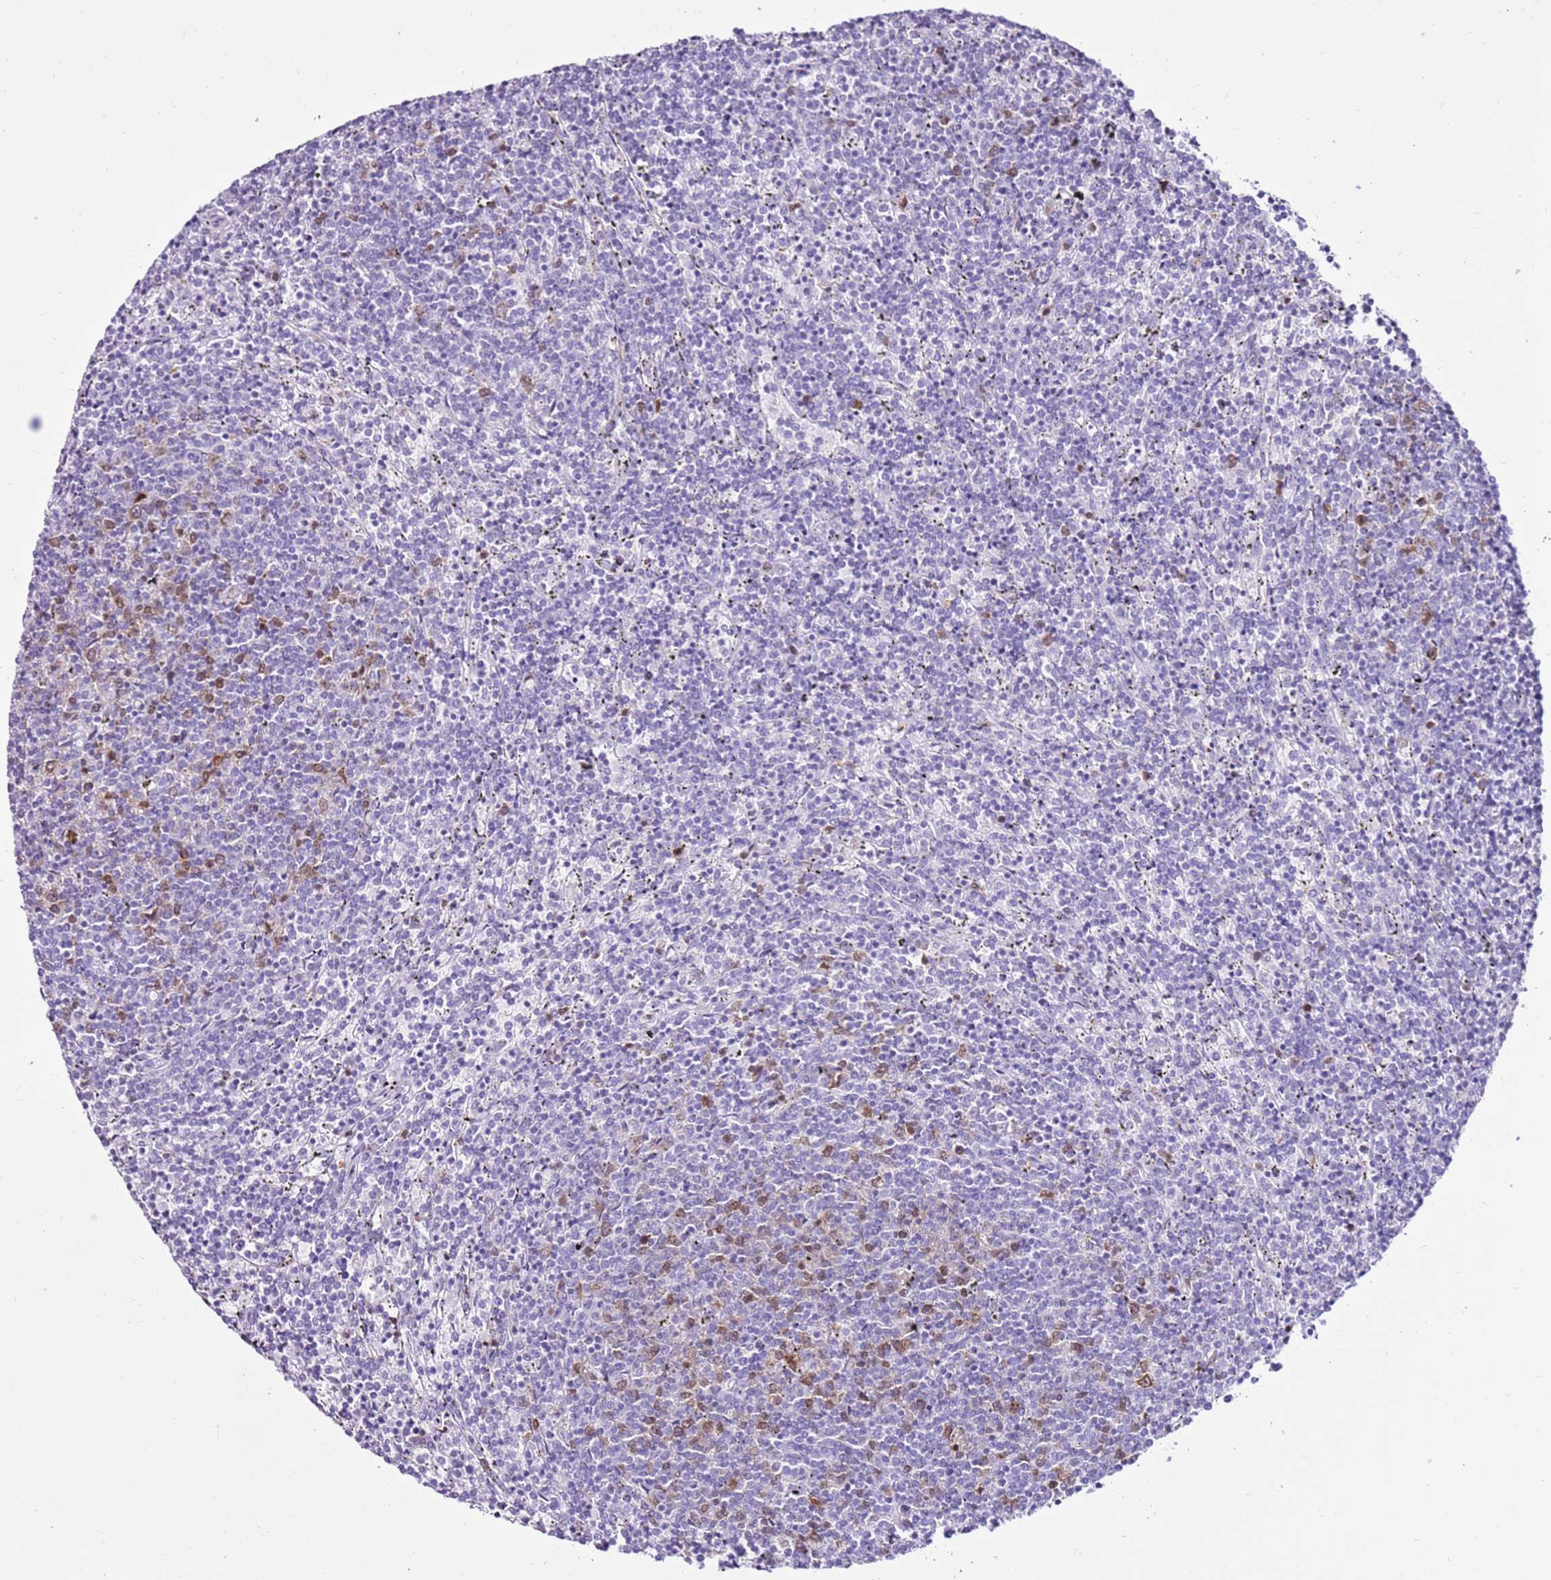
{"staining": {"intensity": "moderate", "quantity": "<25%", "location": "cytoplasmic/membranous"}, "tissue": "lymphoma", "cell_type": "Tumor cells", "image_type": "cancer", "snomed": [{"axis": "morphology", "description": "Malignant lymphoma, non-Hodgkin's type, Low grade"}, {"axis": "topography", "description": "Spleen"}], "caption": "This is a micrograph of immunohistochemistry staining of low-grade malignant lymphoma, non-Hodgkin's type, which shows moderate staining in the cytoplasmic/membranous of tumor cells.", "gene": "SPC25", "patient": {"sex": "female", "age": 50}}